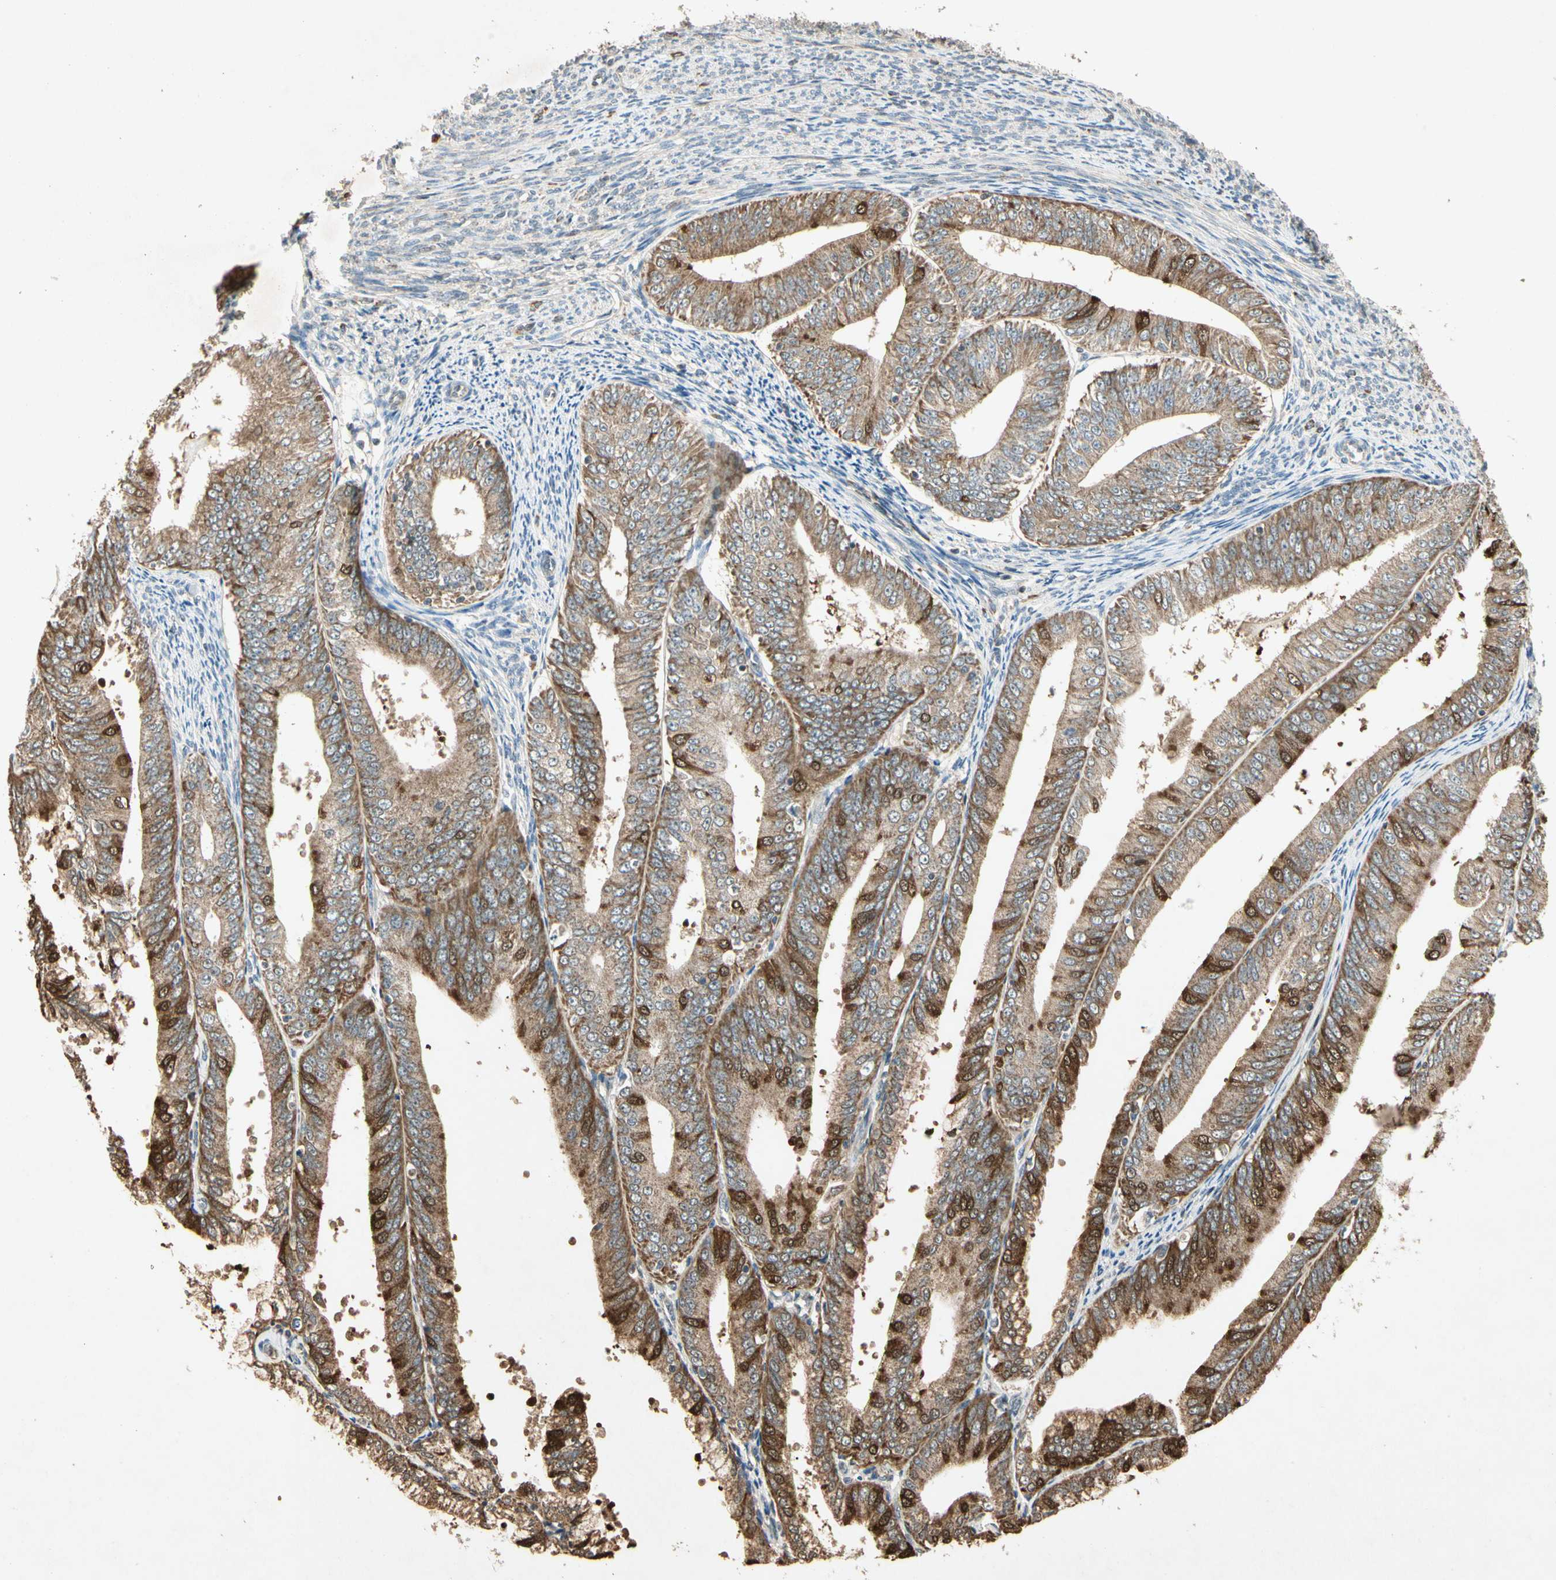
{"staining": {"intensity": "moderate", "quantity": ">75%", "location": "cytoplasmic/membranous,nuclear"}, "tissue": "endometrial cancer", "cell_type": "Tumor cells", "image_type": "cancer", "snomed": [{"axis": "morphology", "description": "Adenocarcinoma, NOS"}, {"axis": "topography", "description": "Endometrium"}], "caption": "A medium amount of moderate cytoplasmic/membranous and nuclear staining is present in approximately >75% of tumor cells in endometrial cancer tissue.", "gene": "PRDX5", "patient": {"sex": "female", "age": 63}}